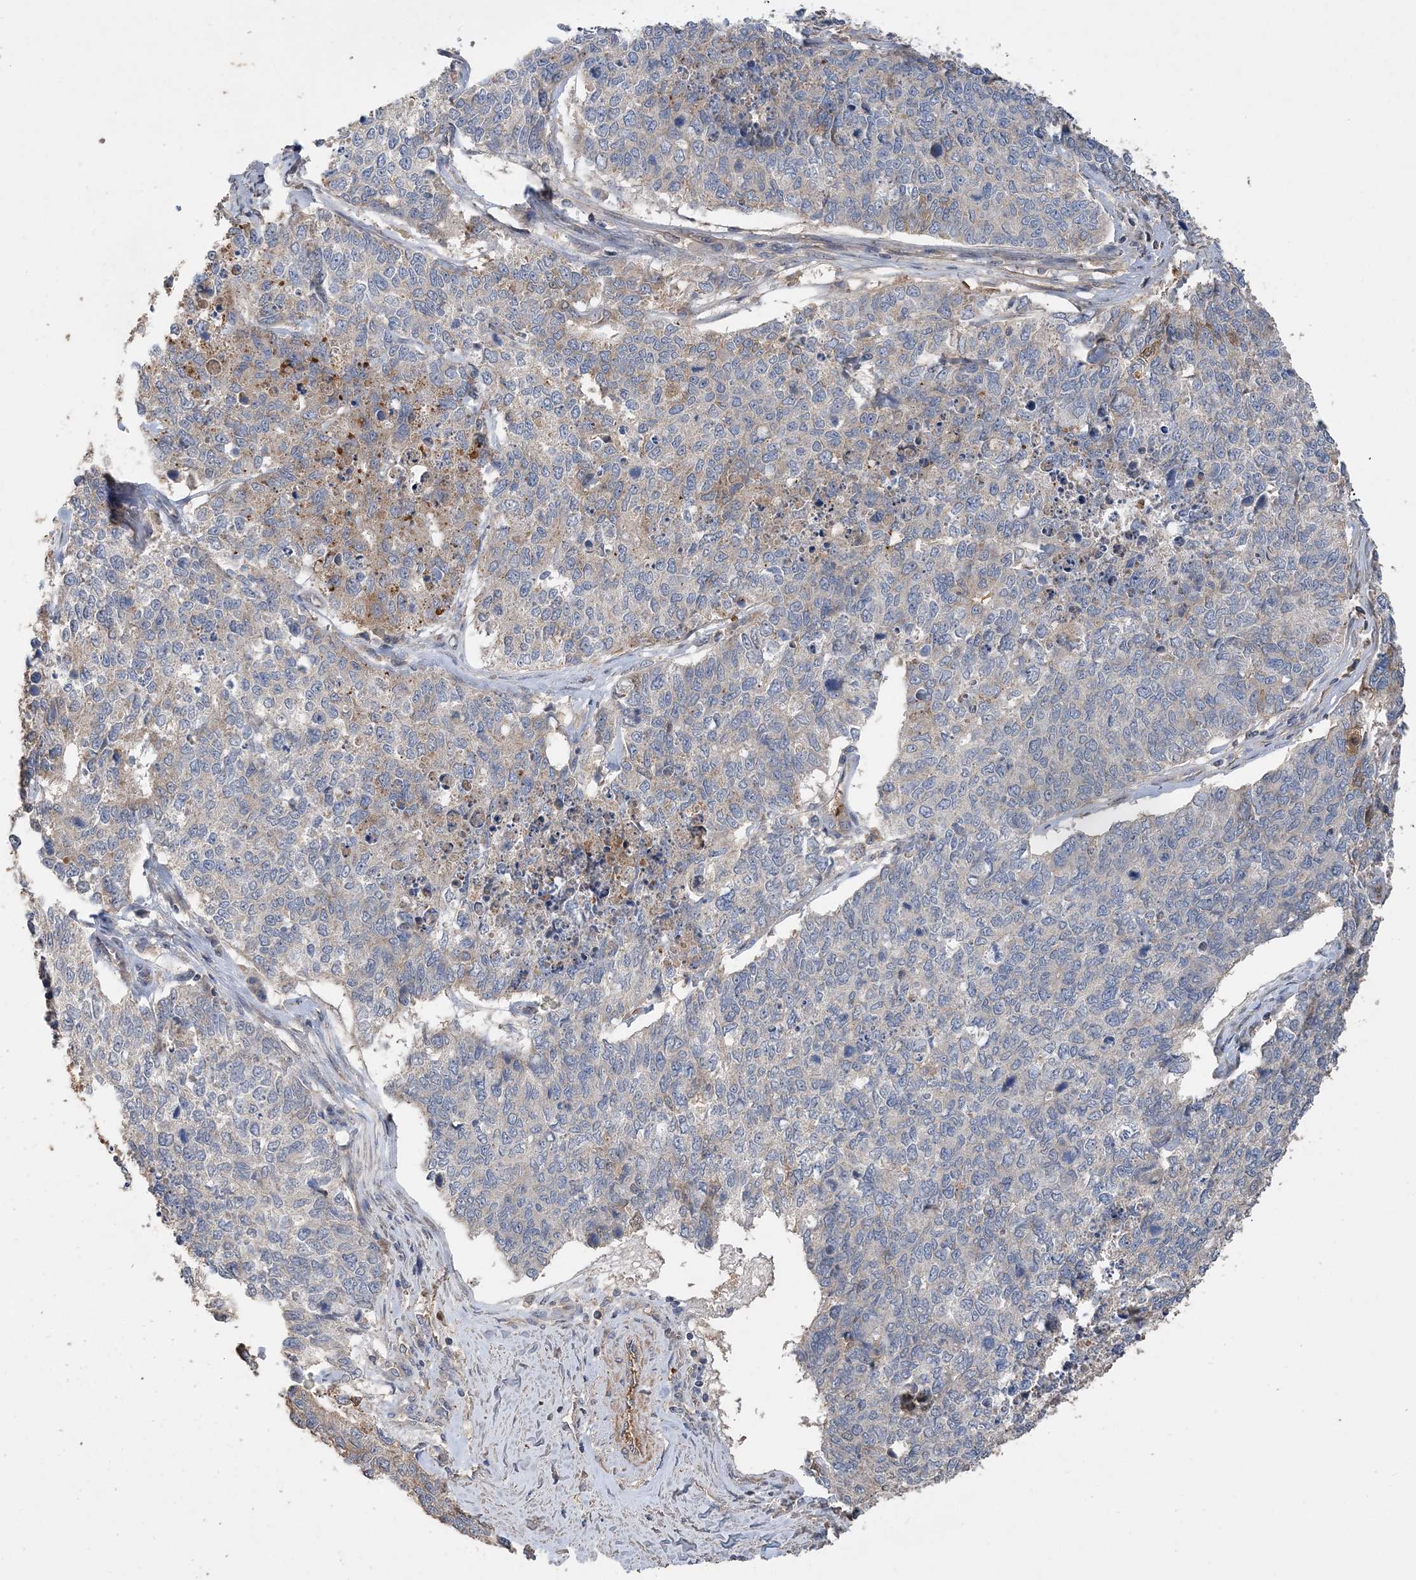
{"staining": {"intensity": "weak", "quantity": "<25%", "location": "cytoplasmic/membranous"}, "tissue": "cervical cancer", "cell_type": "Tumor cells", "image_type": "cancer", "snomed": [{"axis": "morphology", "description": "Squamous cell carcinoma, NOS"}, {"axis": "topography", "description": "Cervix"}], "caption": "A high-resolution image shows IHC staining of squamous cell carcinoma (cervical), which demonstrates no significant expression in tumor cells. (Stains: DAB immunohistochemistry (IHC) with hematoxylin counter stain, Microscopy: brightfield microscopy at high magnification).", "gene": "GRINA", "patient": {"sex": "female", "age": 63}}